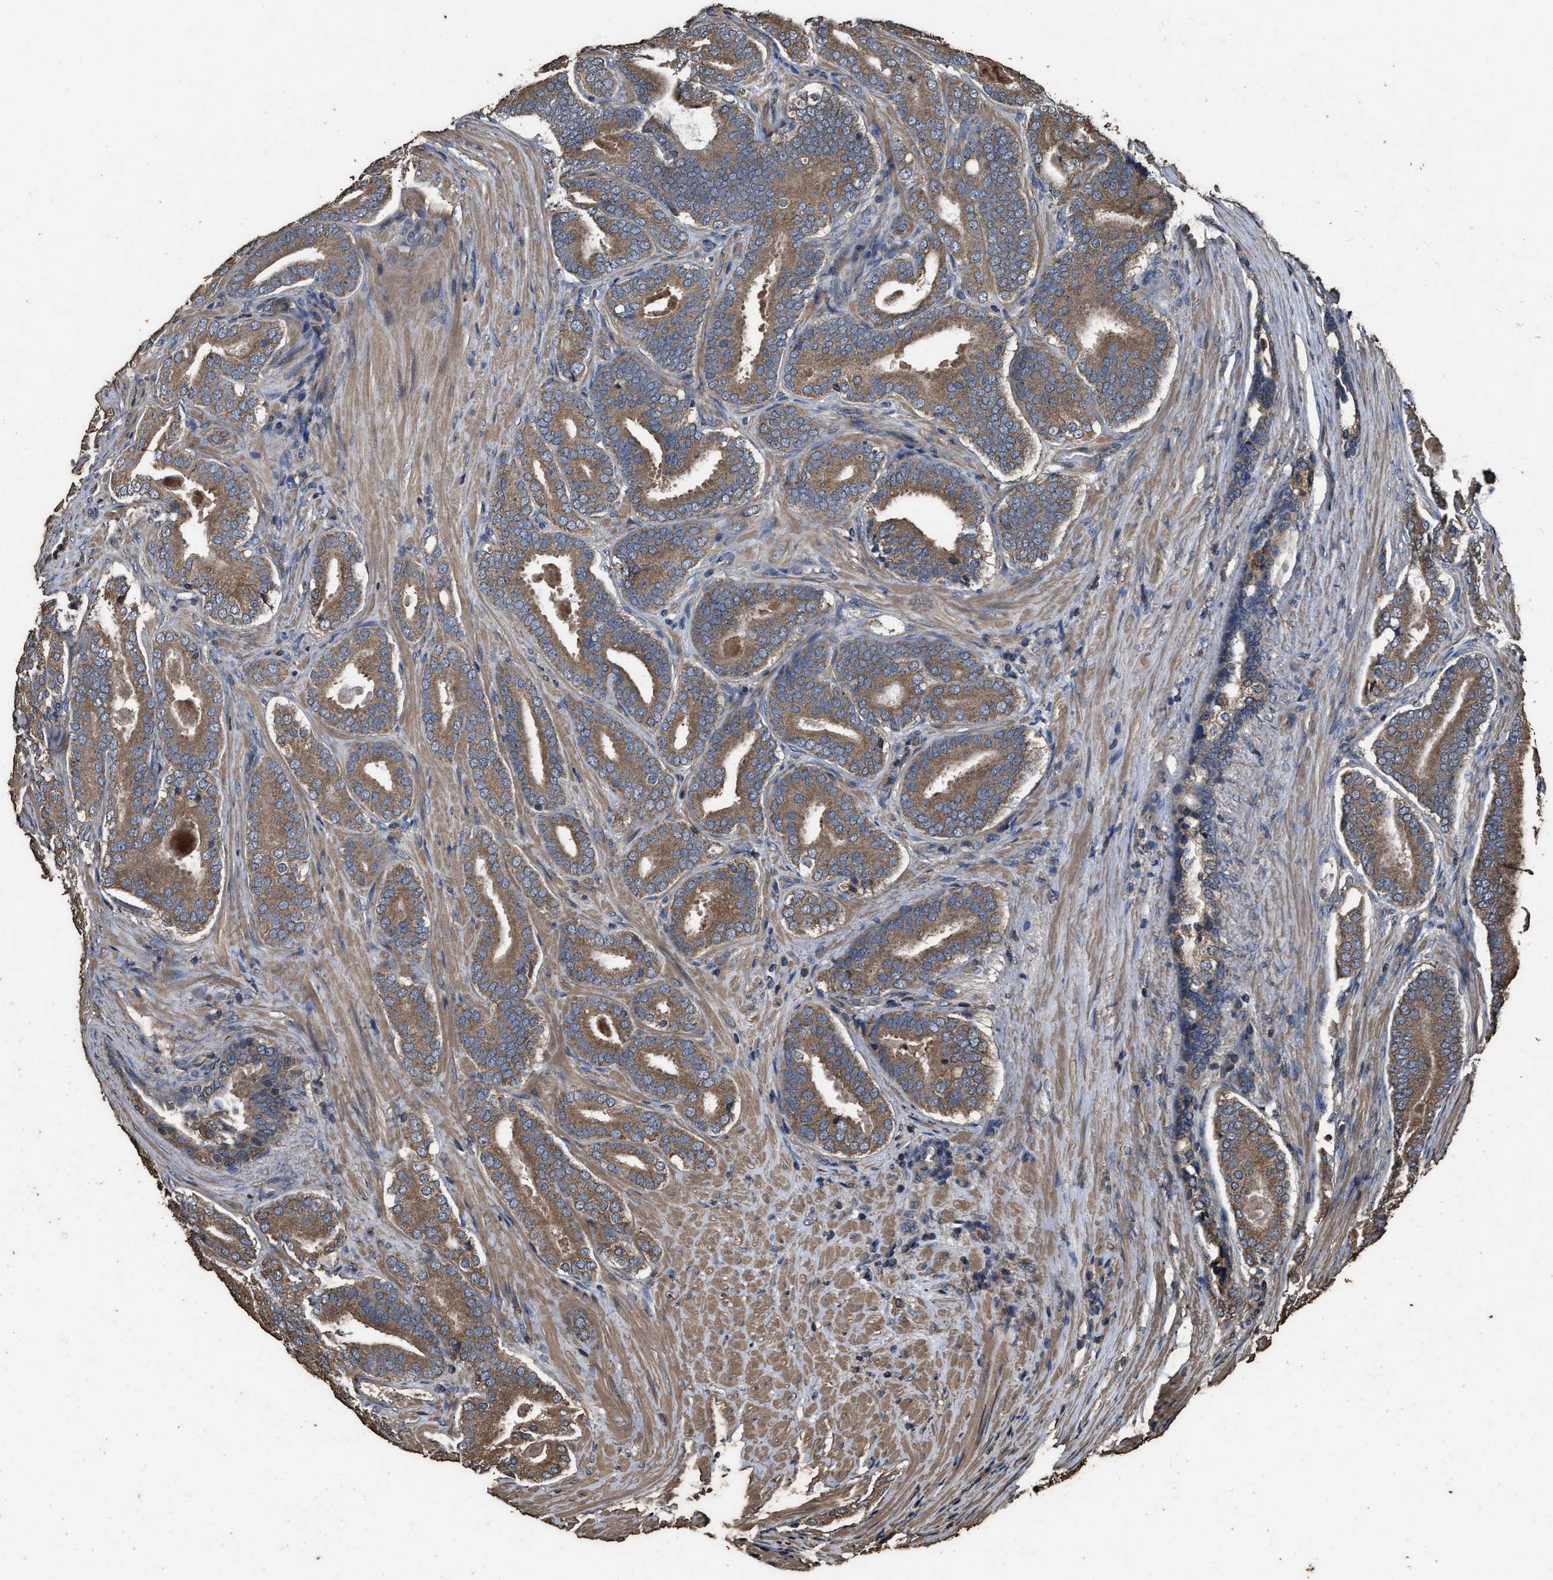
{"staining": {"intensity": "moderate", "quantity": ">75%", "location": "cytoplasmic/membranous"}, "tissue": "prostate cancer", "cell_type": "Tumor cells", "image_type": "cancer", "snomed": [{"axis": "morphology", "description": "Adenocarcinoma, High grade"}, {"axis": "topography", "description": "Prostate"}], "caption": "The immunohistochemical stain highlights moderate cytoplasmic/membranous positivity in tumor cells of adenocarcinoma (high-grade) (prostate) tissue.", "gene": "ZMYND19", "patient": {"sex": "male", "age": 60}}